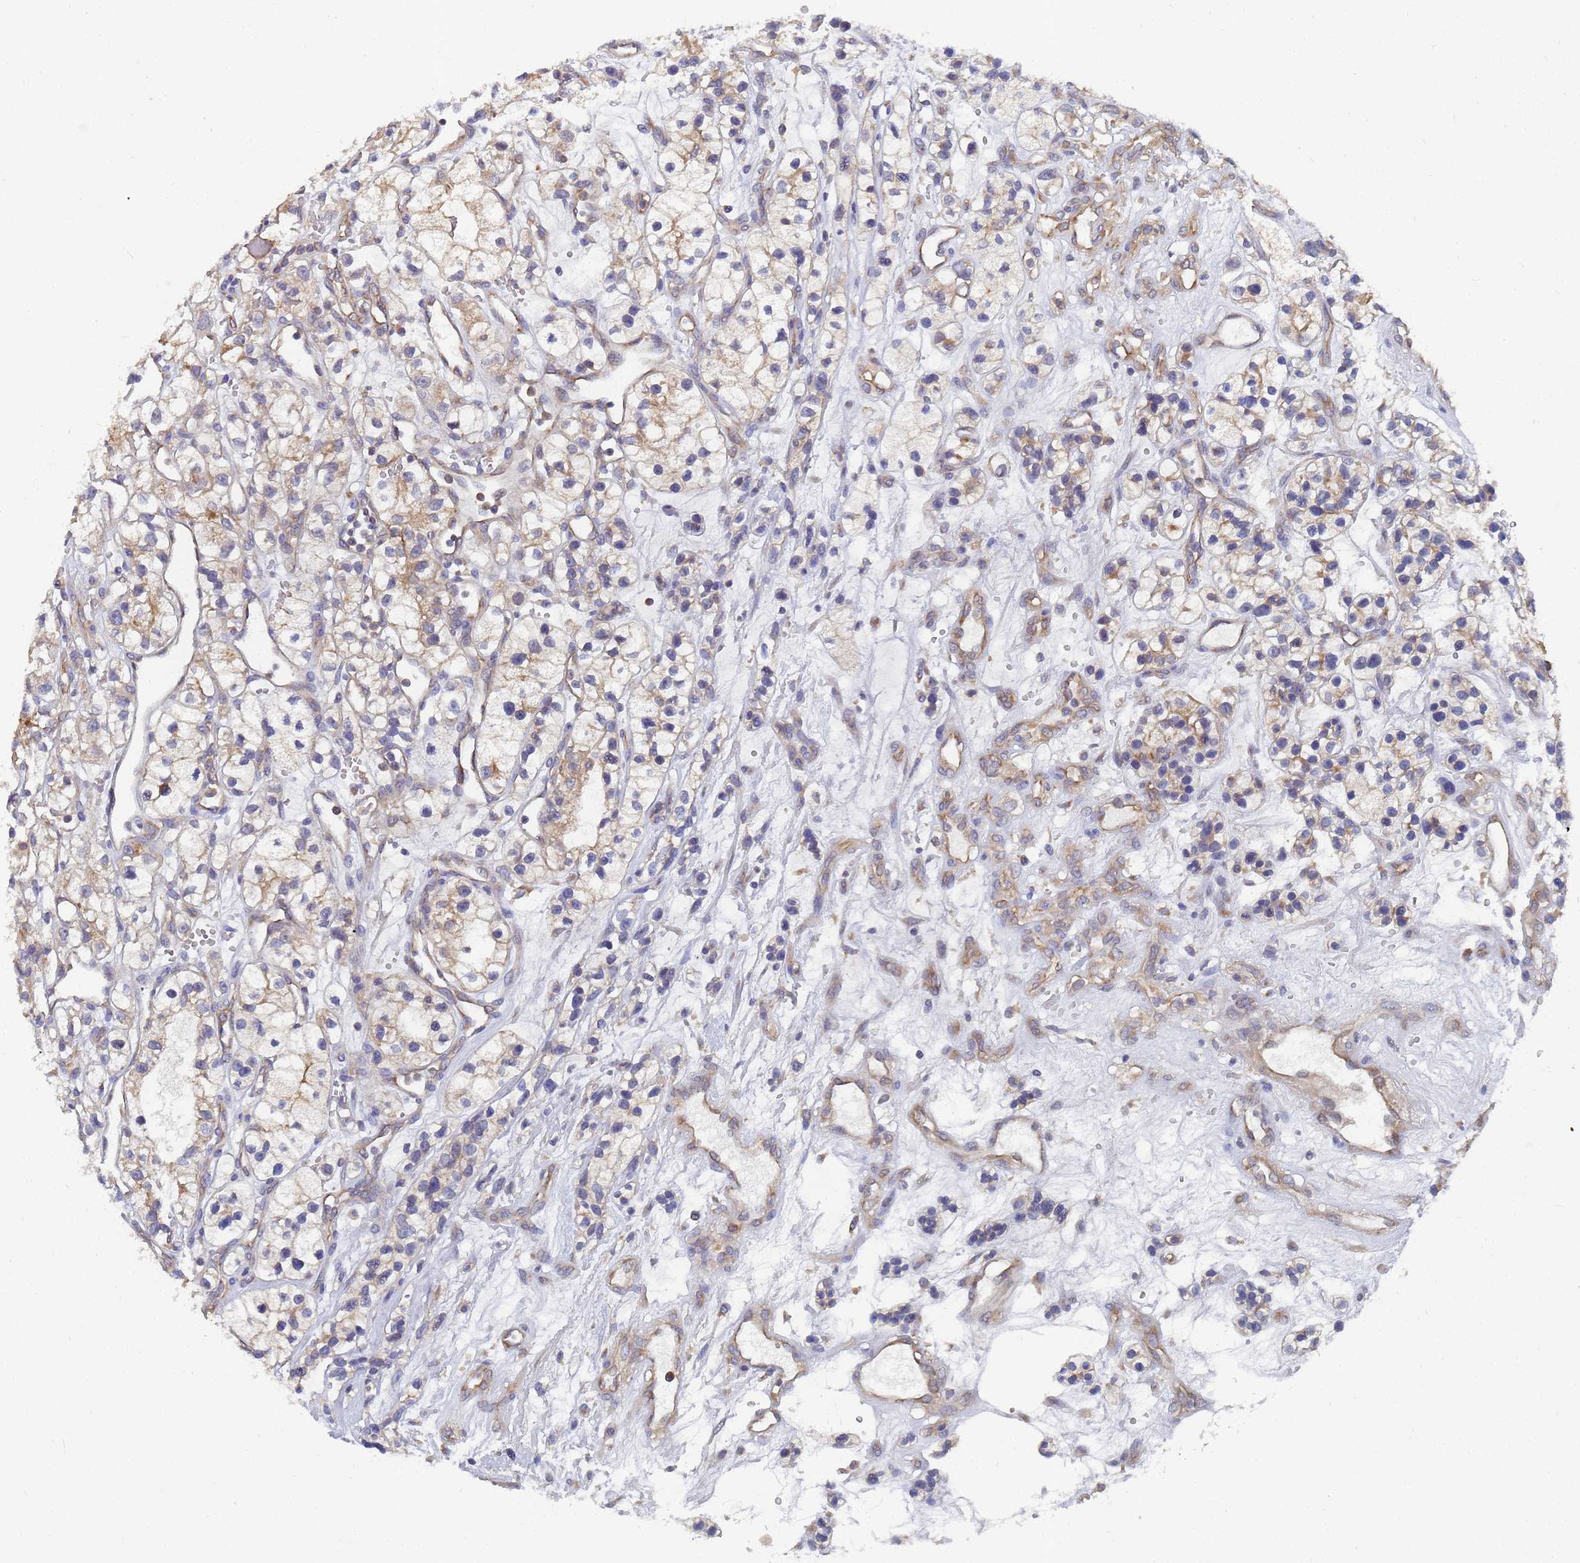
{"staining": {"intensity": "moderate", "quantity": "<25%", "location": "cytoplasmic/membranous"}, "tissue": "renal cancer", "cell_type": "Tumor cells", "image_type": "cancer", "snomed": [{"axis": "morphology", "description": "Adenocarcinoma, NOS"}, {"axis": "topography", "description": "Kidney"}], "caption": "Immunohistochemical staining of human renal adenocarcinoma shows low levels of moderate cytoplasmic/membranous protein positivity in approximately <25% of tumor cells. (IHC, brightfield microscopy, high magnification).", "gene": "ALS2CL", "patient": {"sex": "female", "age": 57}}